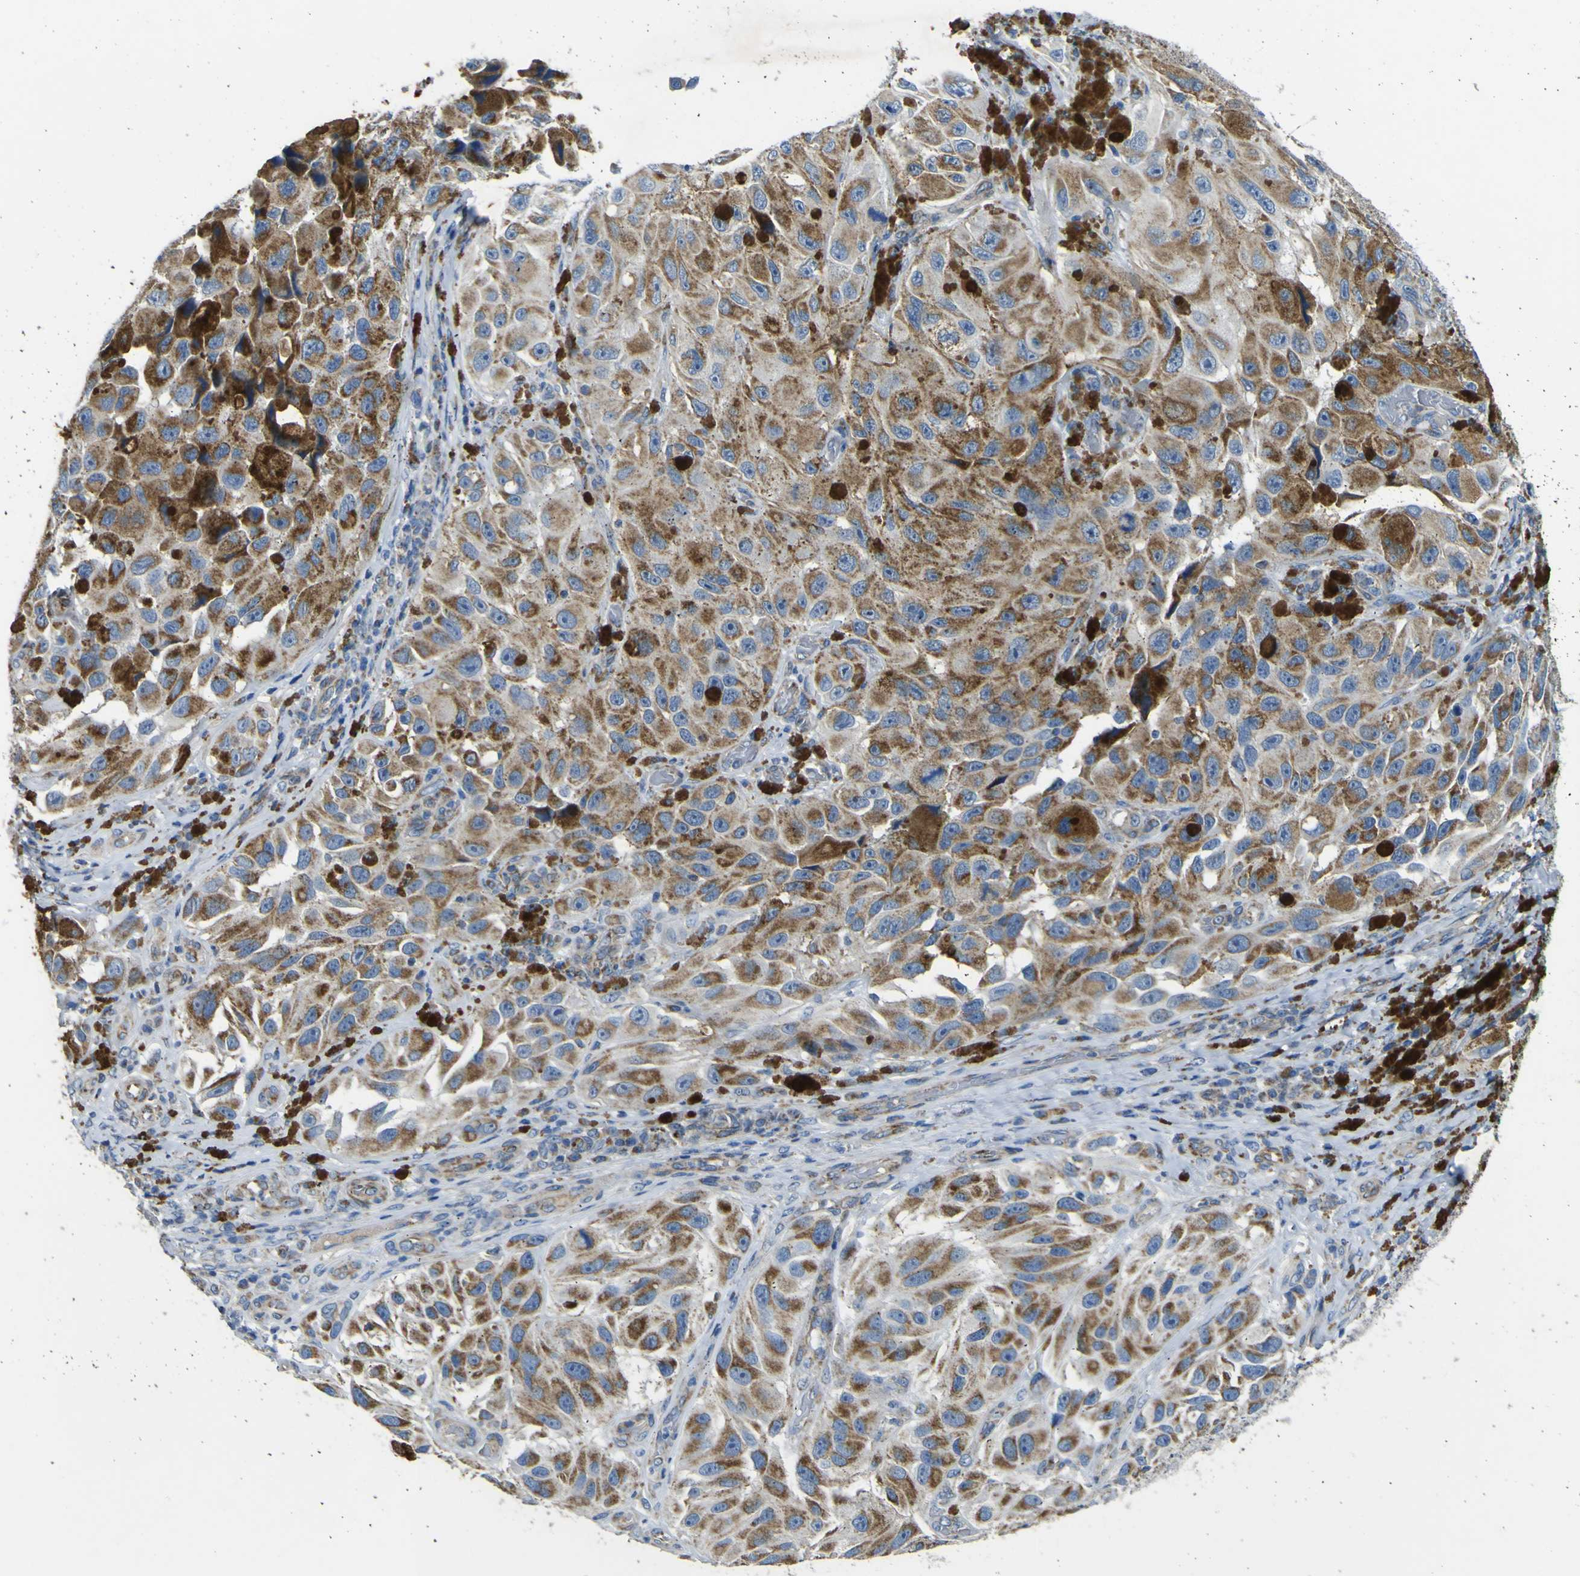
{"staining": {"intensity": "moderate", "quantity": ">75%", "location": "cytoplasmic/membranous"}, "tissue": "melanoma", "cell_type": "Tumor cells", "image_type": "cancer", "snomed": [{"axis": "morphology", "description": "Malignant melanoma, NOS"}, {"axis": "topography", "description": "Skin"}], "caption": "A medium amount of moderate cytoplasmic/membranous positivity is present in about >75% of tumor cells in melanoma tissue.", "gene": "ALDH18A1", "patient": {"sex": "female", "age": 73}}